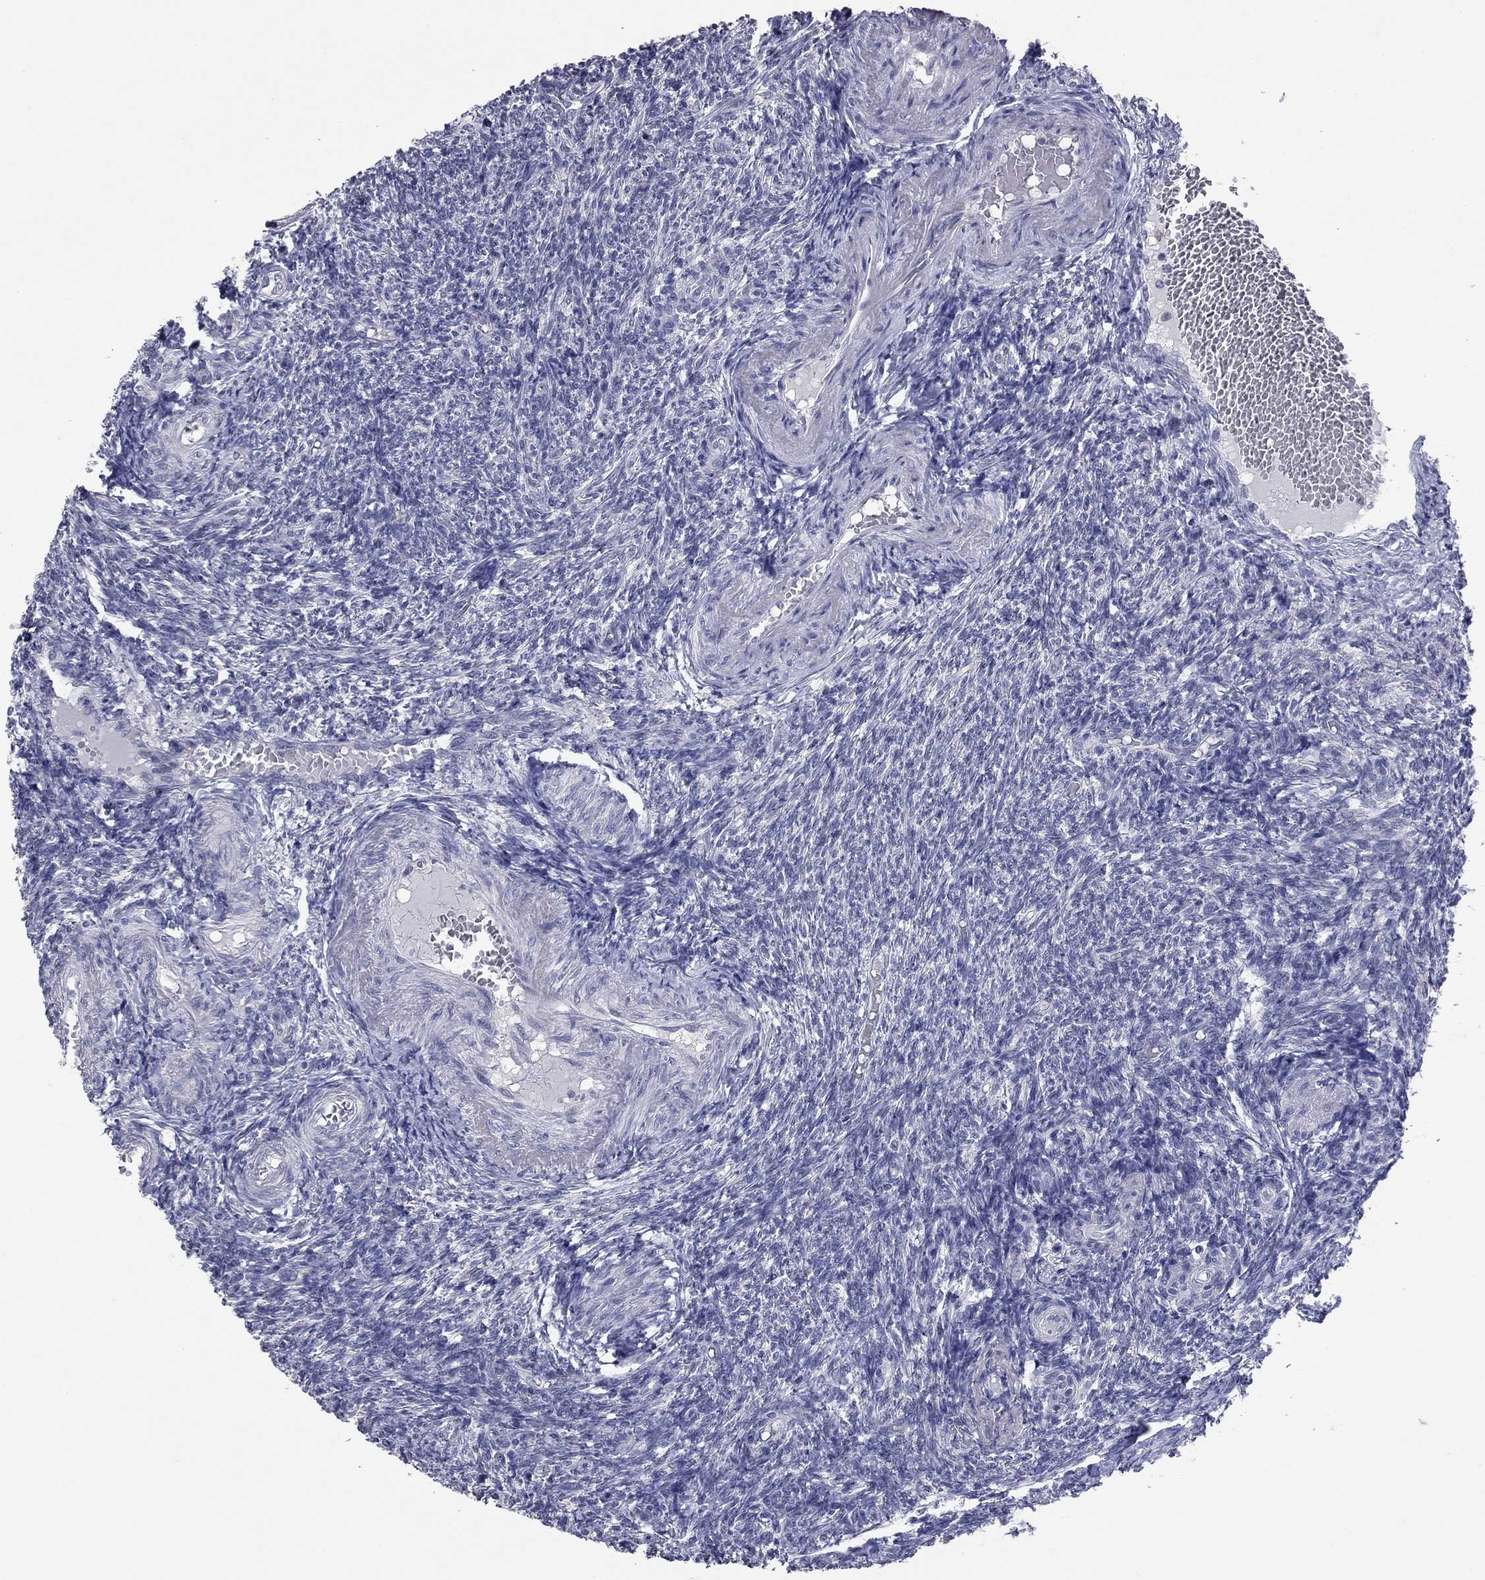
{"staining": {"intensity": "negative", "quantity": "none", "location": "none"}, "tissue": "ovary", "cell_type": "Ovarian stroma cells", "image_type": "normal", "snomed": [{"axis": "morphology", "description": "Normal tissue, NOS"}, {"axis": "topography", "description": "Ovary"}], "caption": "IHC image of benign human ovary stained for a protein (brown), which exhibits no staining in ovarian stroma cells. (Brightfield microscopy of DAB (3,3'-diaminobenzidine) IHC at high magnification).", "gene": "SHOC2", "patient": {"sex": "female", "age": 39}}